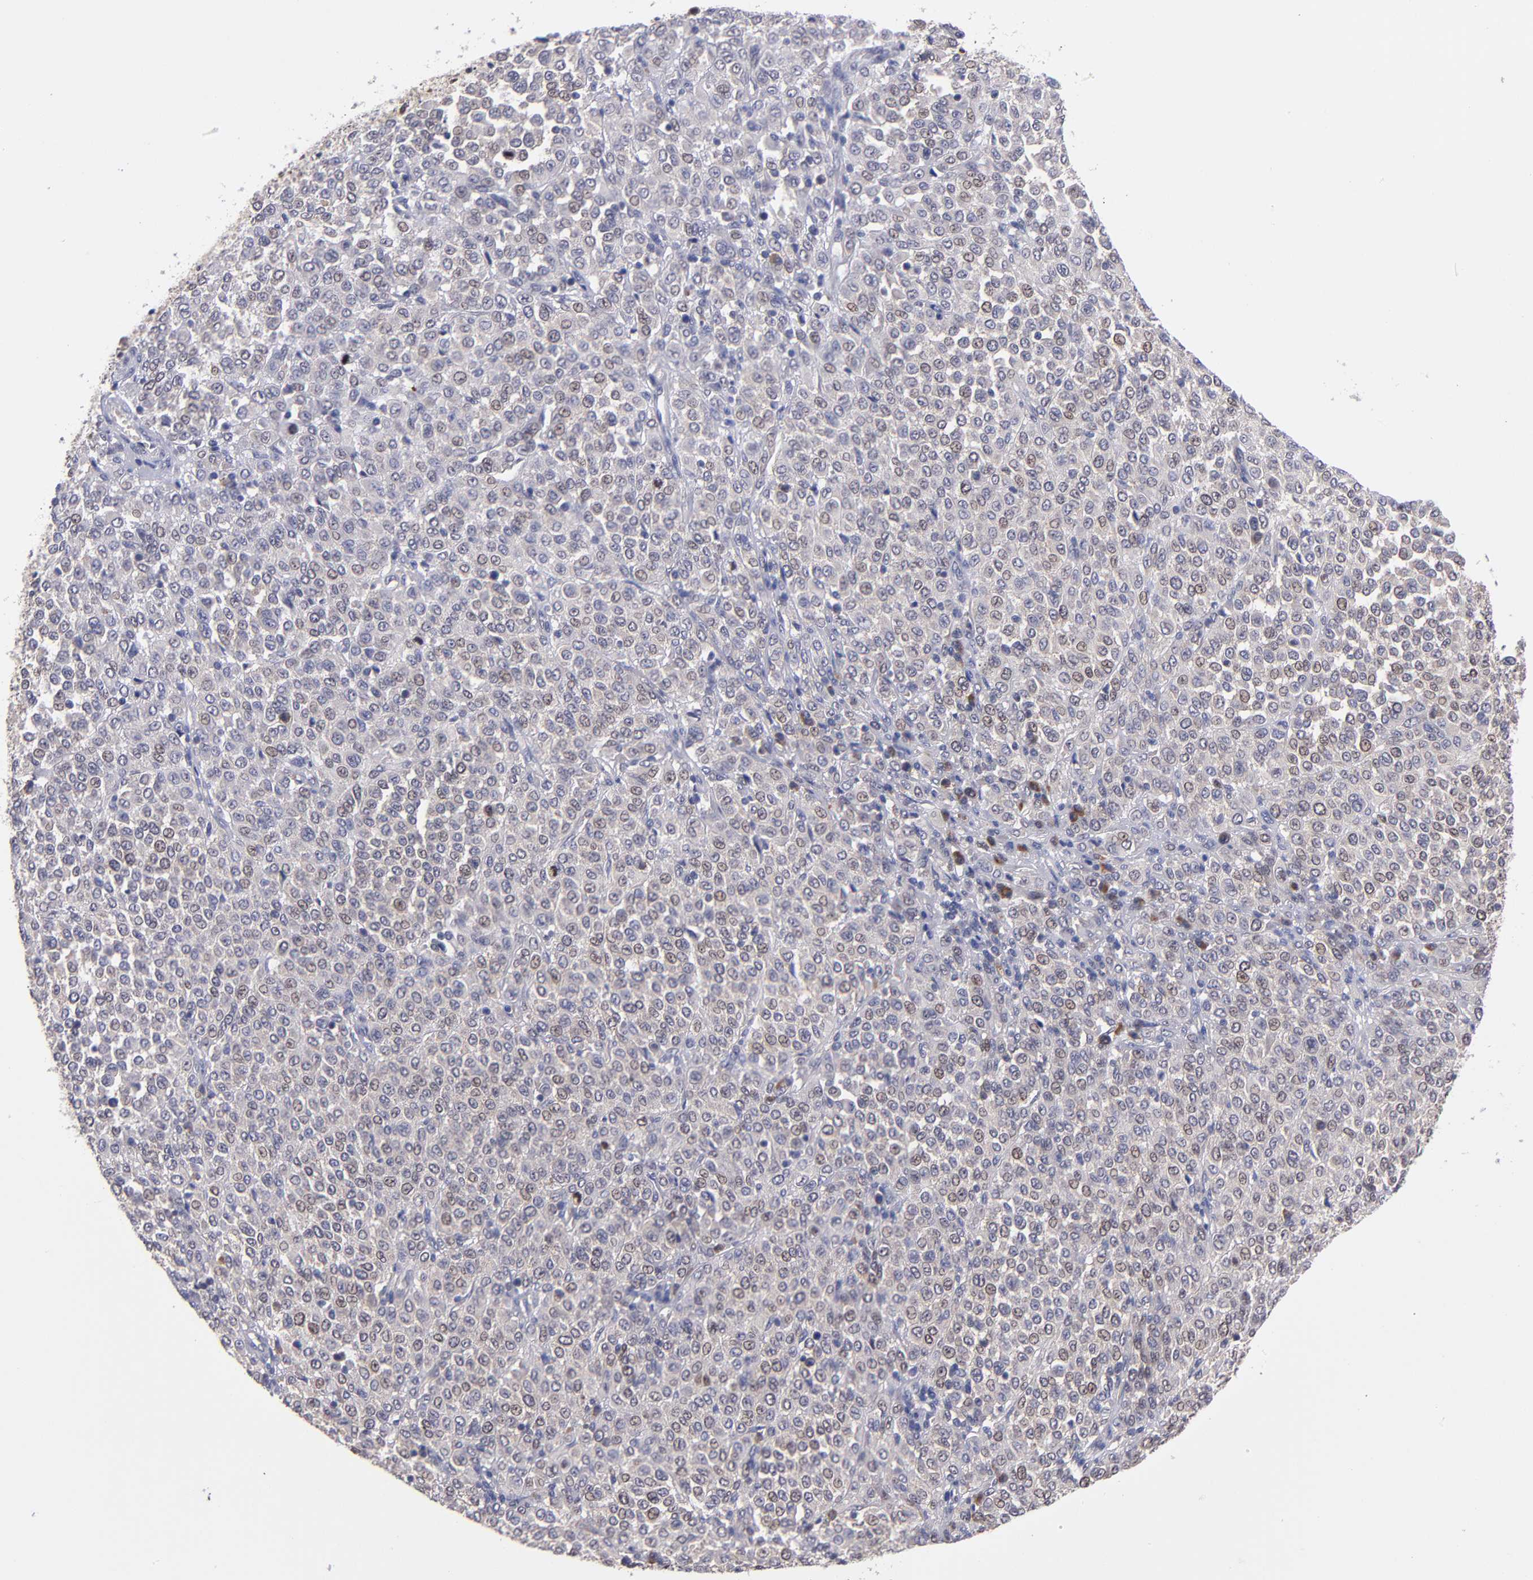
{"staining": {"intensity": "weak", "quantity": ">75%", "location": "cytoplasmic/membranous"}, "tissue": "melanoma", "cell_type": "Tumor cells", "image_type": "cancer", "snomed": [{"axis": "morphology", "description": "Malignant melanoma, Metastatic site"}, {"axis": "topography", "description": "Pancreas"}], "caption": "This is an image of IHC staining of melanoma, which shows weak staining in the cytoplasmic/membranous of tumor cells.", "gene": "EIF3L", "patient": {"sex": "female", "age": 30}}